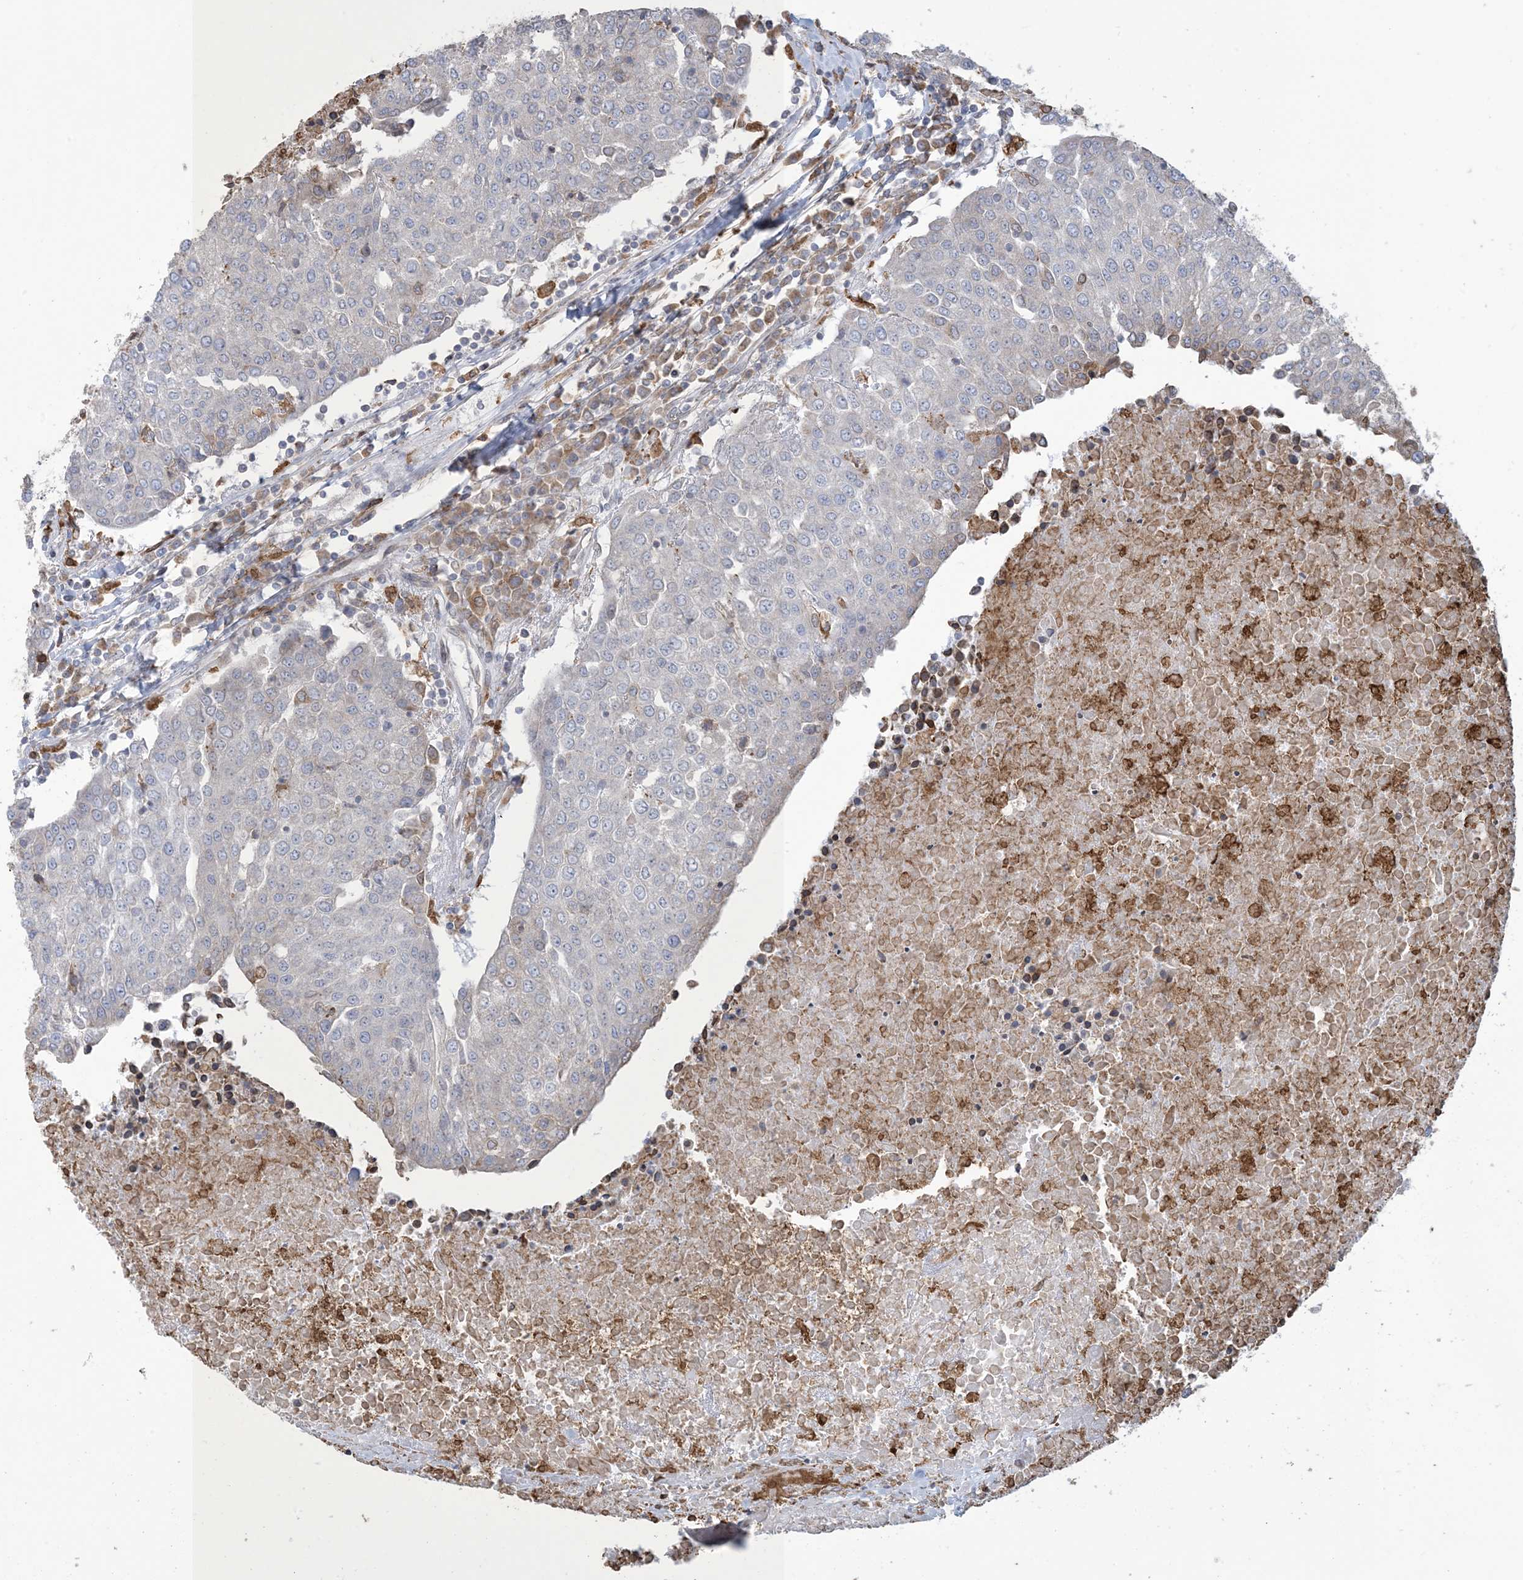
{"staining": {"intensity": "negative", "quantity": "none", "location": "none"}, "tissue": "urothelial cancer", "cell_type": "Tumor cells", "image_type": "cancer", "snomed": [{"axis": "morphology", "description": "Urothelial carcinoma, High grade"}, {"axis": "topography", "description": "Urinary bladder"}], "caption": "This is a image of IHC staining of urothelial cancer, which shows no expression in tumor cells. The staining is performed using DAB brown chromogen with nuclei counter-stained in using hematoxylin.", "gene": "SHANK1", "patient": {"sex": "female", "age": 85}}